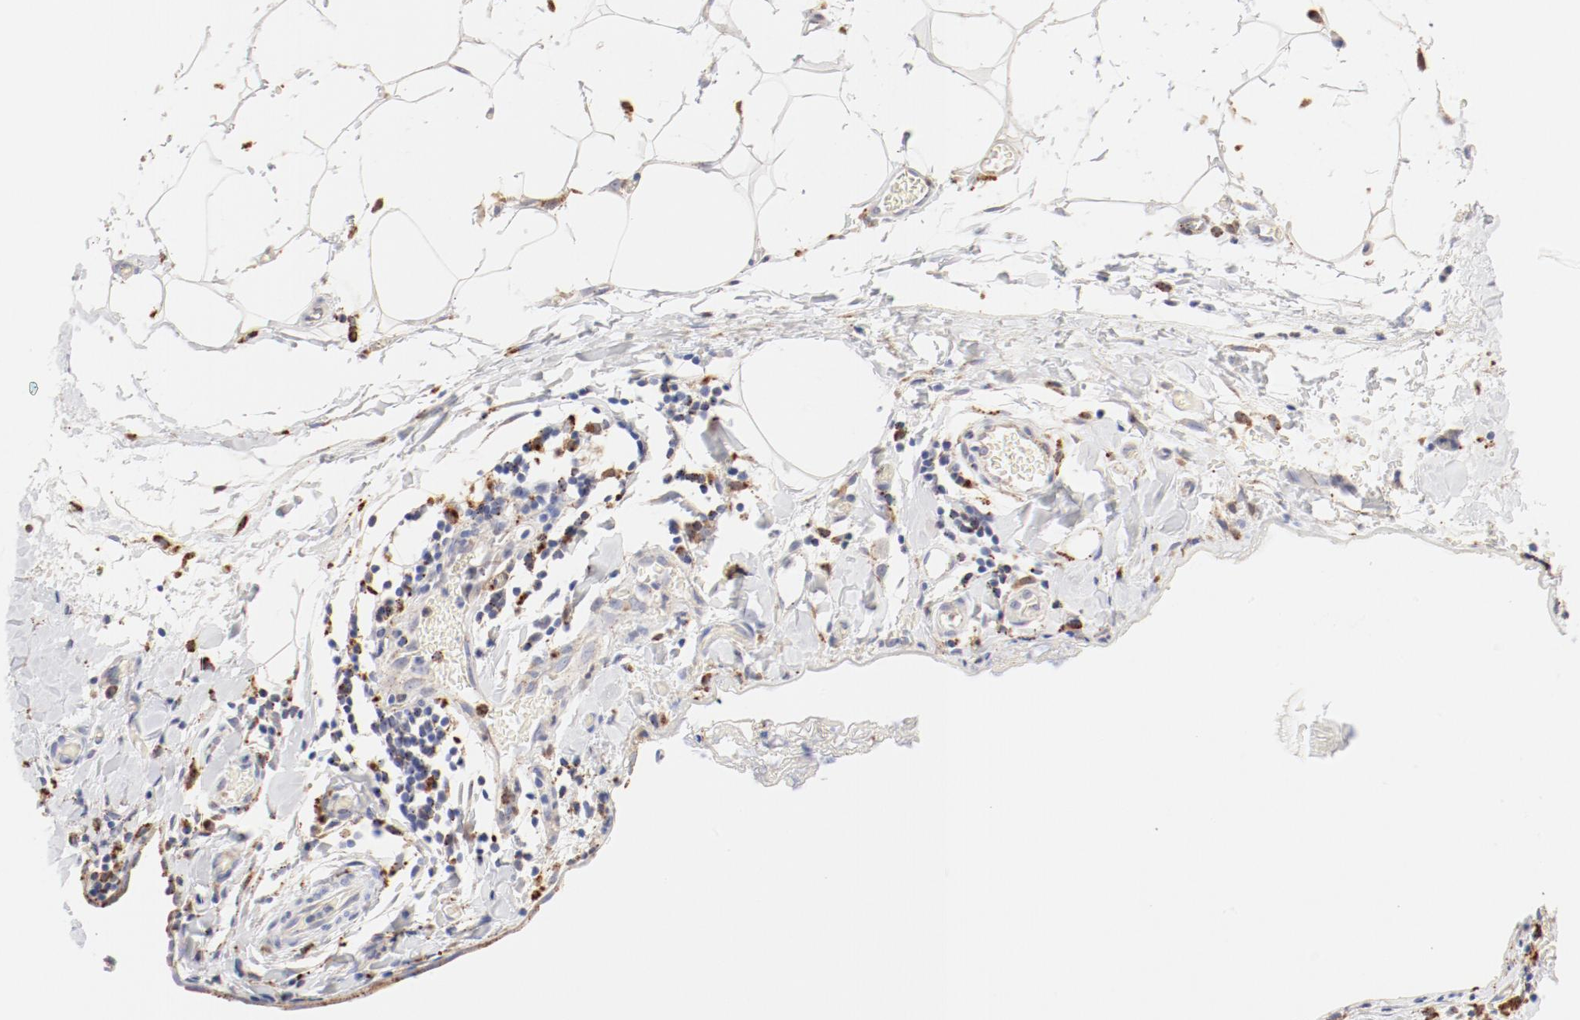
{"staining": {"intensity": "moderate", "quantity": "25%-75%", "location": "cytoplasmic/membranous"}, "tissue": "stomach cancer", "cell_type": "Tumor cells", "image_type": "cancer", "snomed": [{"axis": "morphology", "description": "Adenocarcinoma, NOS"}, {"axis": "topography", "description": "Stomach, upper"}], "caption": "A medium amount of moderate cytoplasmic/membranous staining is appreciated in approximately 25%-75% of tumor cells in adenocarcinoma (stomach) tissue. (Brightfield microscopy of DAB IHC at high magnification).", "gene": "CTSH", "patient": {"sex": "male", "age": 47}}